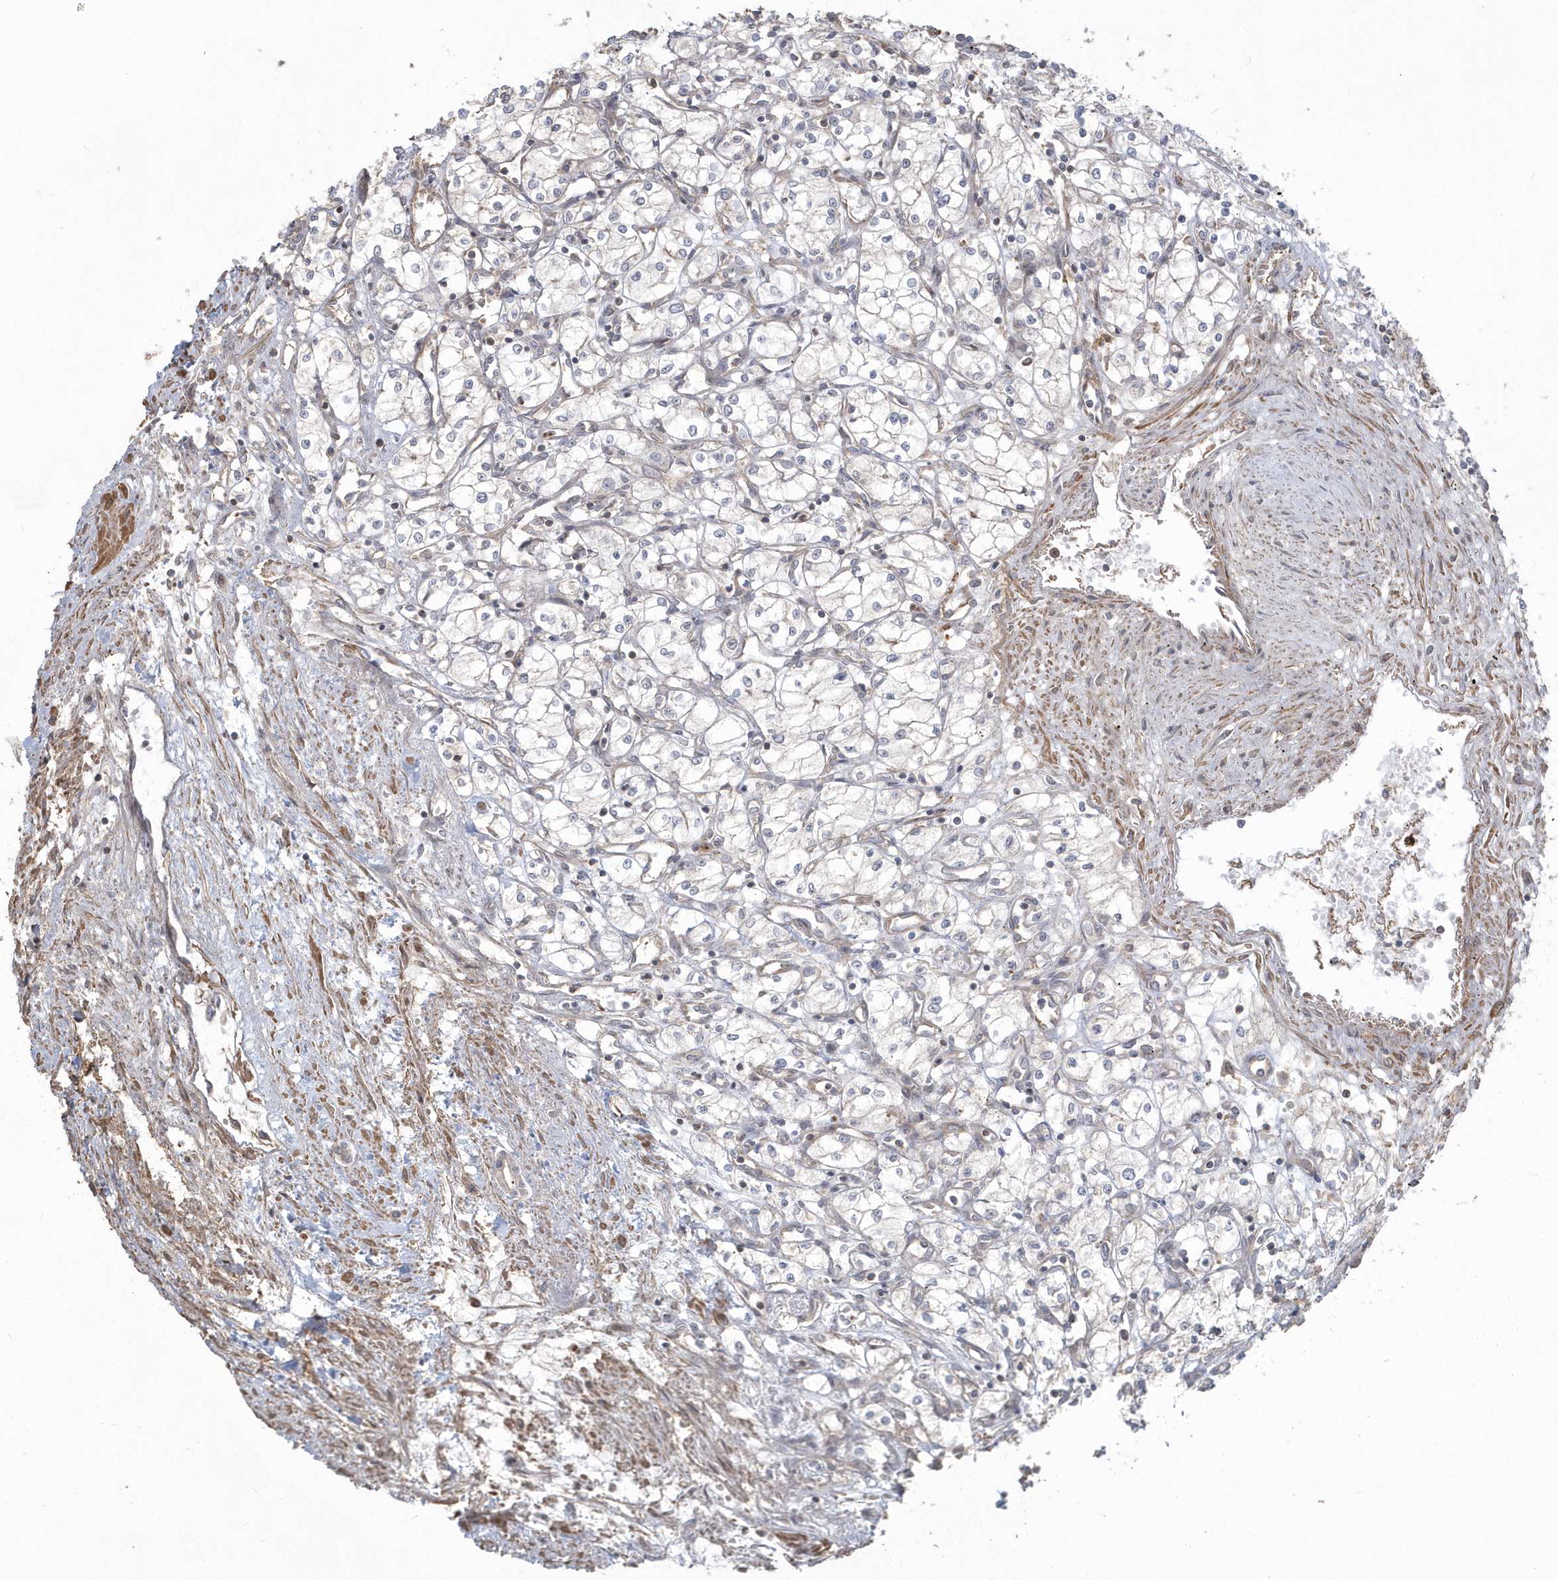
{"staining": {"intensity": "negative", "quantity": "none", "location": "none"}, "tissue": "renal cancer", "cell_type": "Tumor cells", "image_type": "cancer", "snomed": [{"axis": "morphology", "description": "Adenocarcinoma, NOS"}, {"axis": "topography", "description": "Kidney"}], "caption": "Immunohistochemical staining of renal cancer (adenocarcinoma) displays no significant positivity in tumor cells. (DAB immunohistochemistry (IHC) visualized using brightfield microscopy, high magnification).", "gene": "ARMC8", "patient": {"sex": "male", "age": 59}}